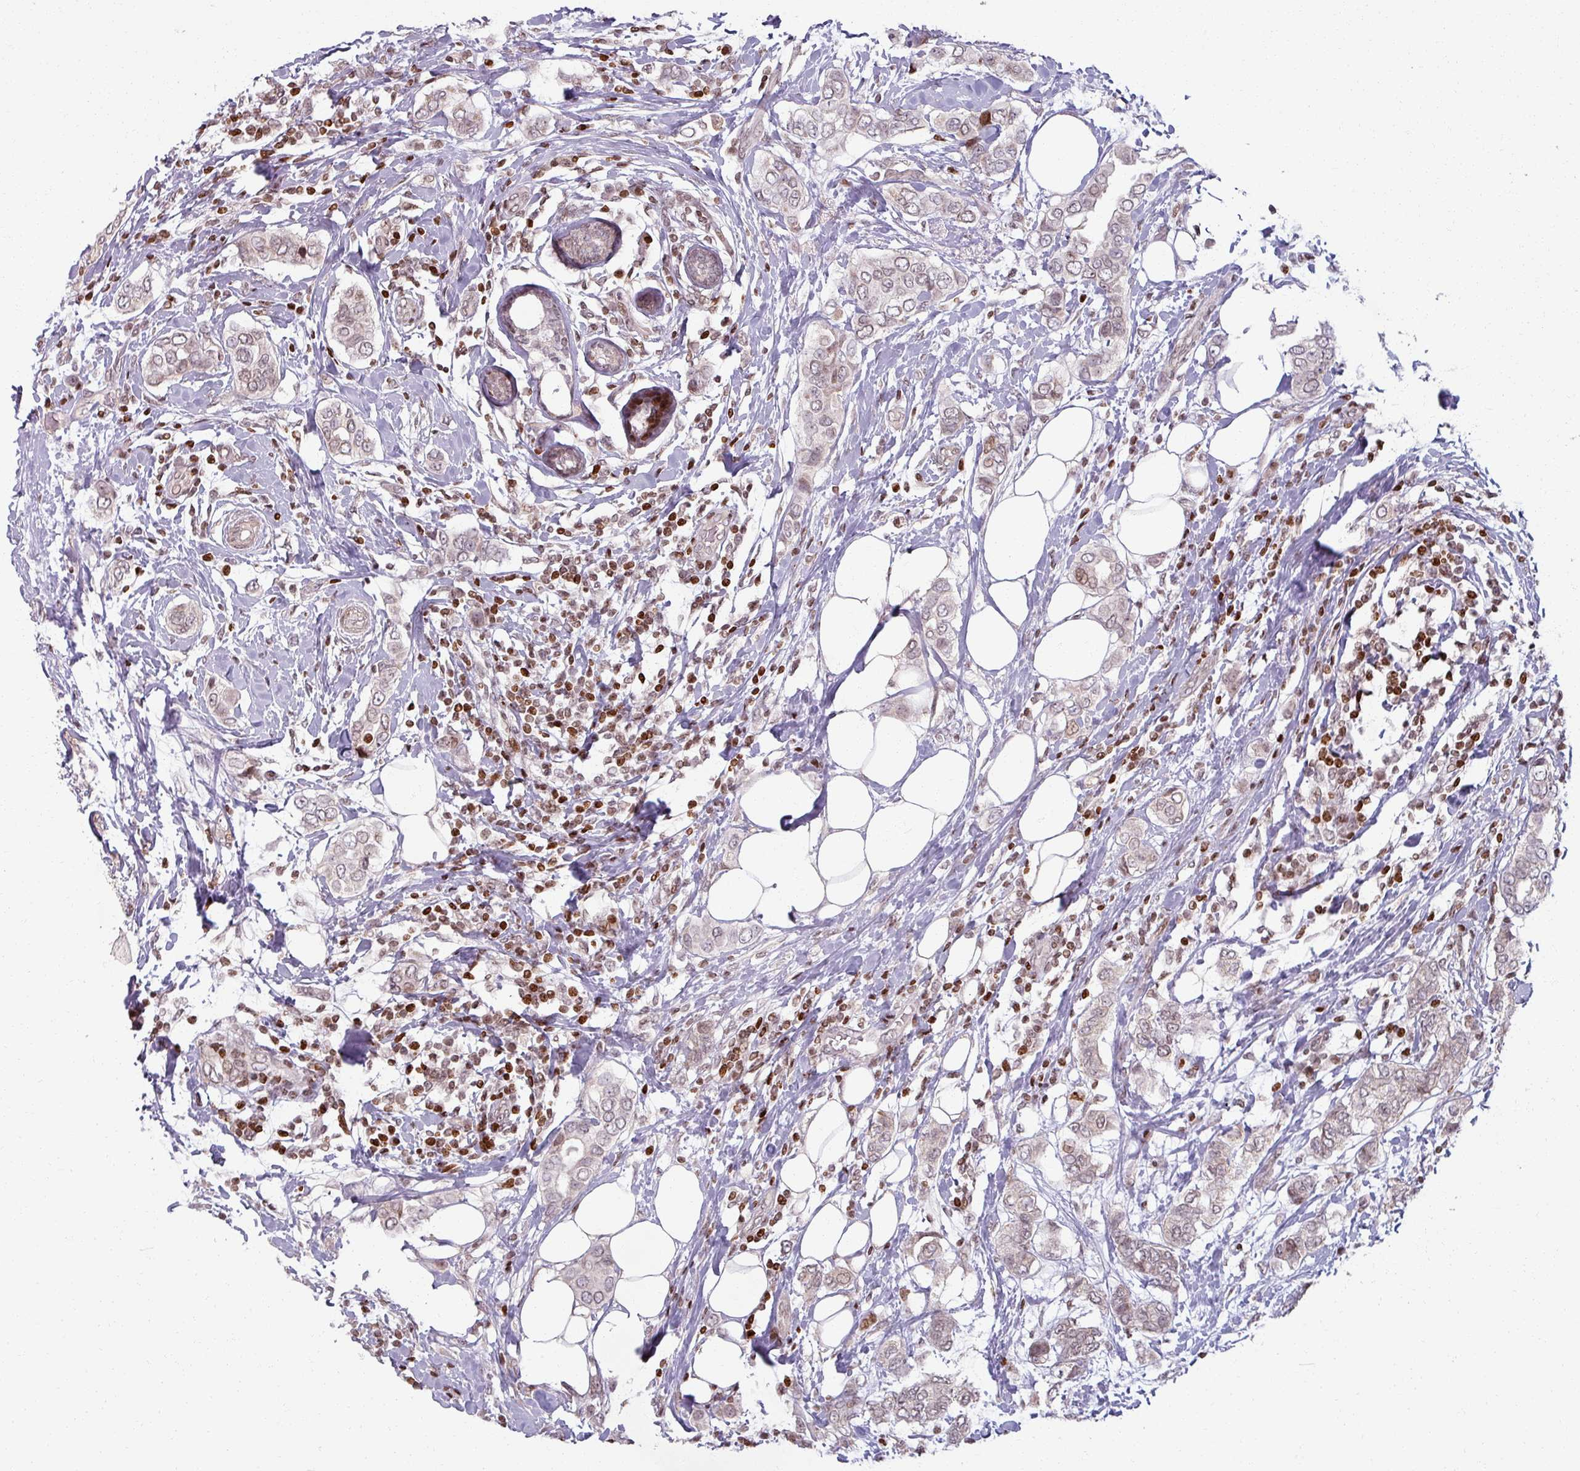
{"staining": {"intensity": "weak", "quantity": "25%-75%", "location": "nuclear"}, "tissue": "breast cancer", "cell_type": "Tumor cells", "image_type": "cancer", "snomed": [{"axis": "morphology", "description": "Lobular carcinoma"}, {"axis": "topography", "description": "Breast"}], "caption": "Breast lobular carcinoma was stained to show a protein in brown. There is low levels of weak nuclear staining in approximately 25%-75% of tumor cells.", "gene": "NCOR1", "patient": {"sex": "female", "age": 51}}